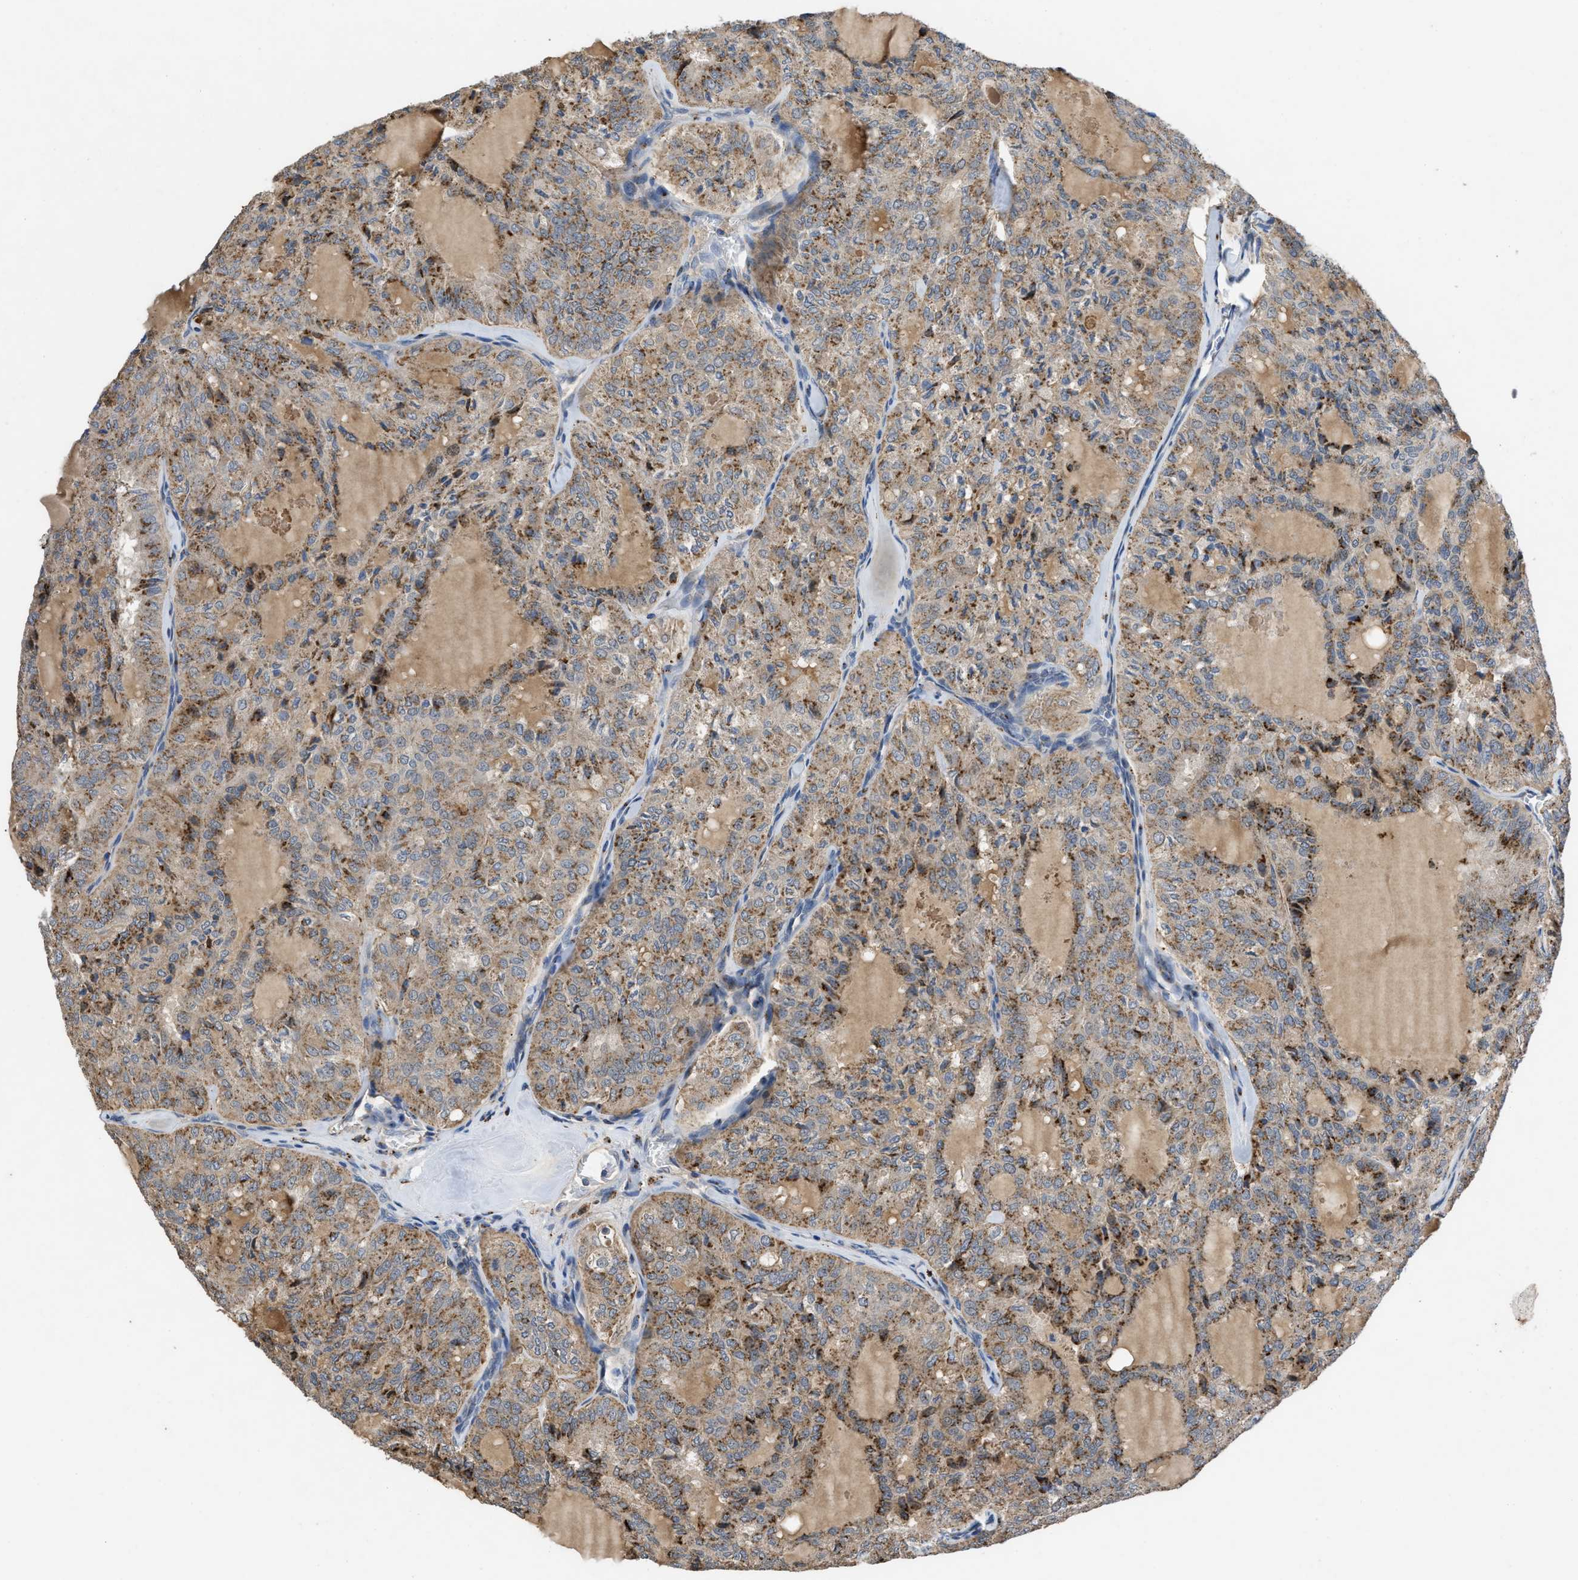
{"staining": {"intensity": "moderate", "quantity": ">75%", "location": "cytoplasmic/membranous"}, "tissue": "thyroid cancer", "cell_type": "Tumor cells", "image_type": "cancer", "snomed": [{"axis": "morphology", "description": "Follicular adenoma carcinoma, NOS"}, {"axis": "topography", "description": "Thyroid gland"}], "caption": "Moderate cytoplasmic/membranous protein staining is seen in about >75% of tumor cells in thyroid follicular adenoma carcinoma. (brown staining indicates protein expression, while blue staining denotes nuclei).", "gene": "SIK2", "patient": {"sex": "male", "age": 75}}